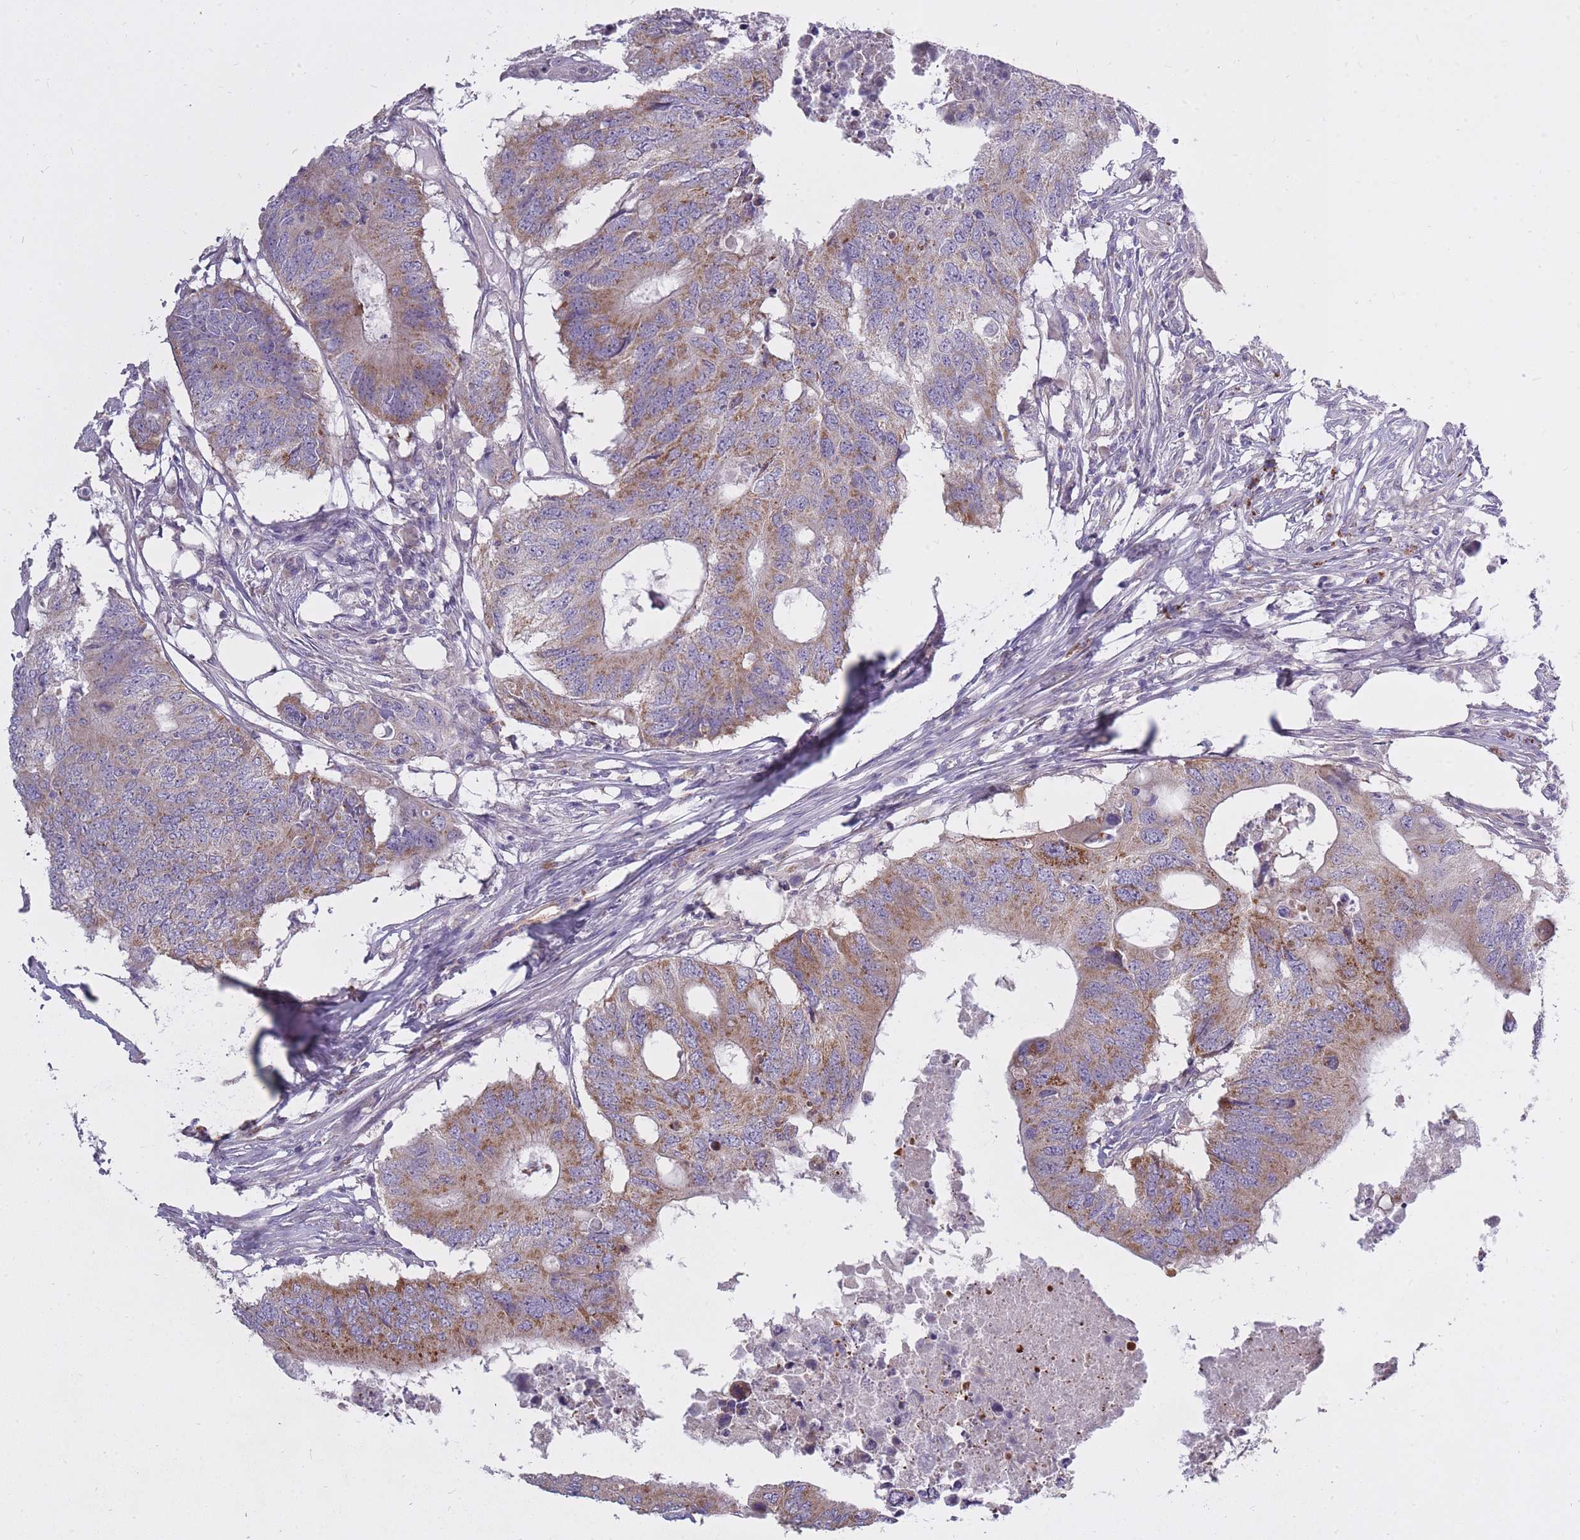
{"staining": {"intensity": "moderate", "quantity": "25%-75%", "location": "cytoplasmic/membranous"}, "tissue": "colorectal cancer", "cell_type": "Tumor cells", "image_type": "cancer", "snomed": [{"axis": "morphology", "description": "Adenocarcinoma, NOS"}, {"axis": "topography", "description": "Colon"}], "caption": "Colorectal cancer stained with a brown dye displays moderate cytoplasmic/membranous positive expression in approximately 25%-75% of tumor cells.", "gene": "ALKBH4", "patient": {"sex": "male", "age": 71}}